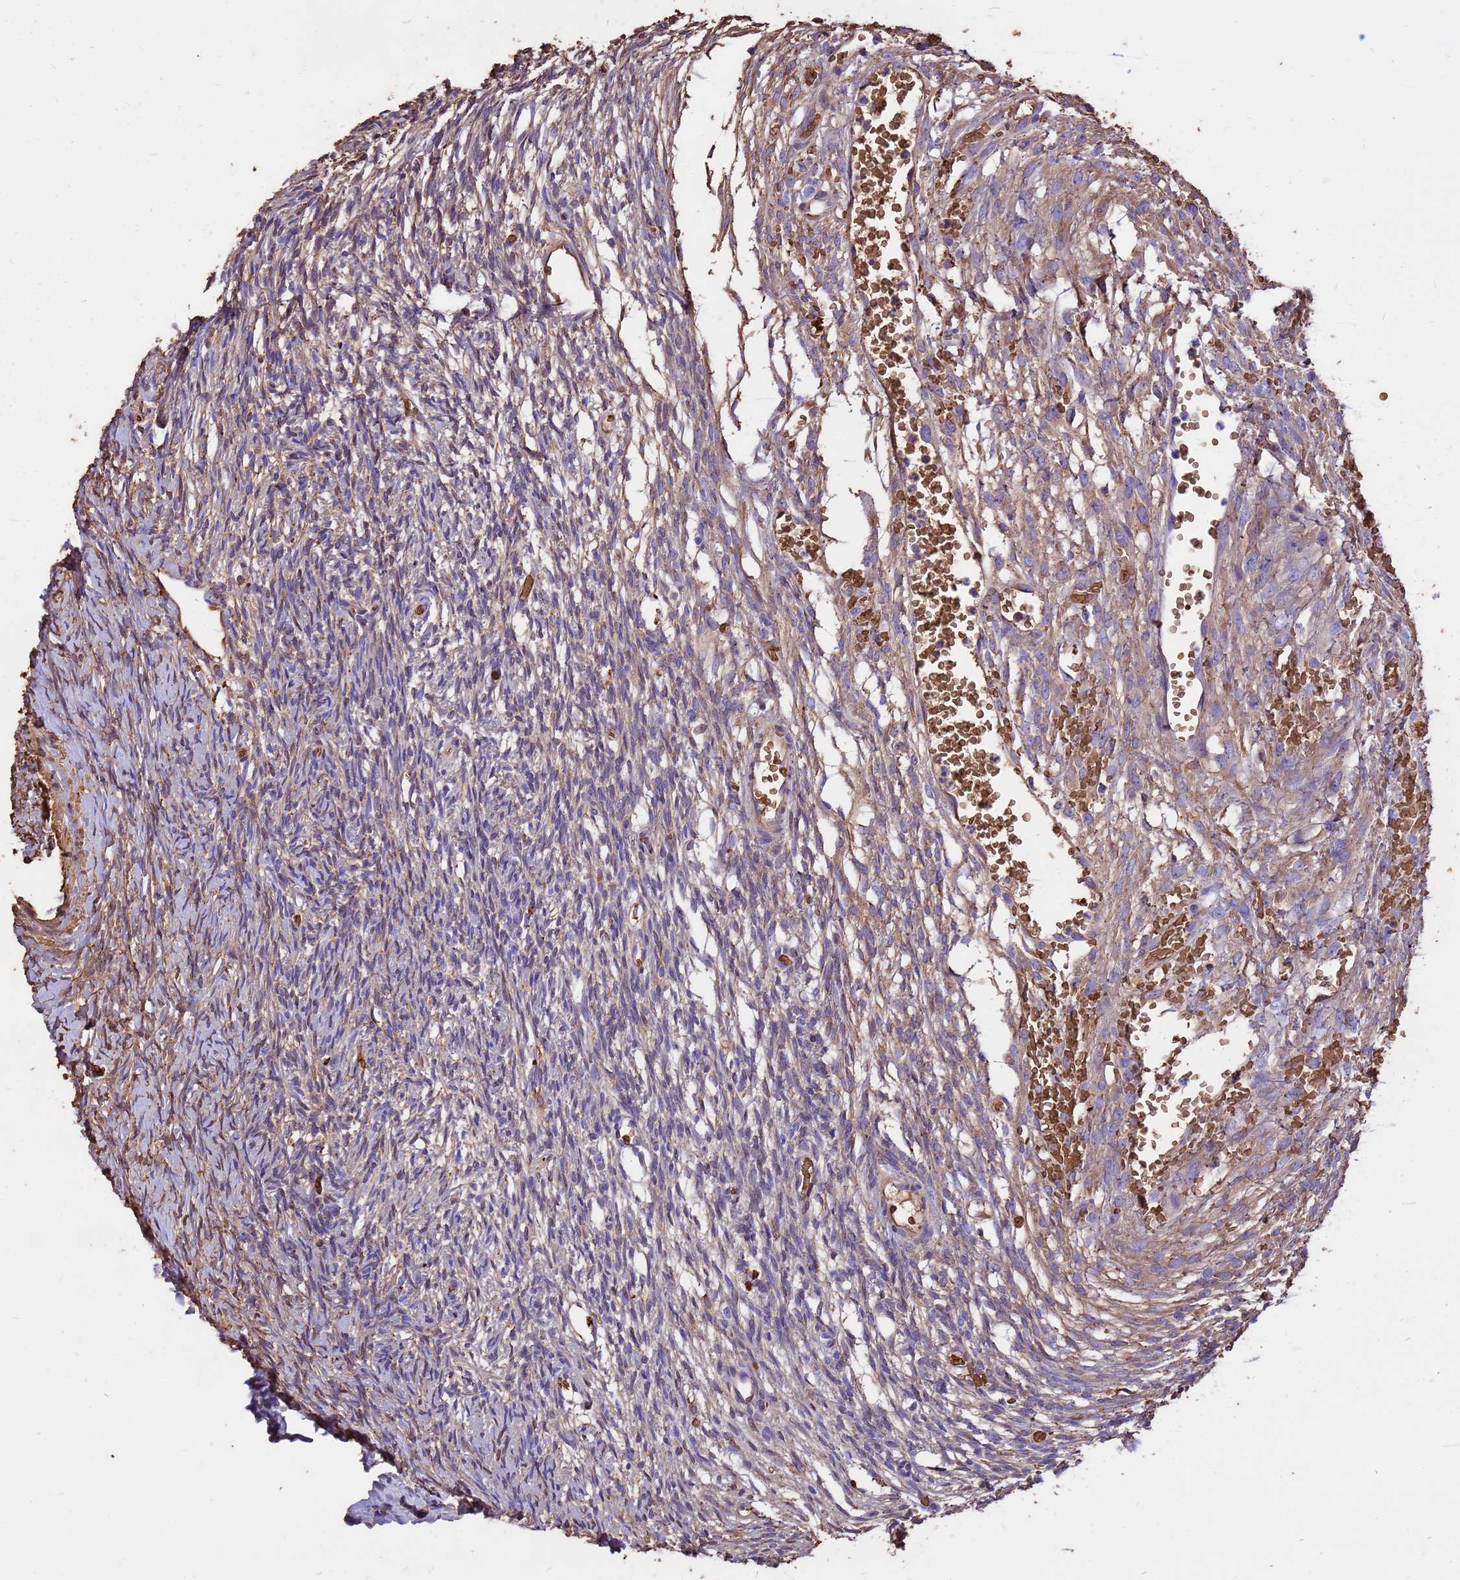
{"staining": {"intensity": "moderate", "quantity": ">75%", "location": "cytoplasmic/membranous"}, "tissue": "ovary", "cell_type": "Follicle cells", "image_type": "normal", "snomed": [{"axis": "morphology", "description": "Normal tissue, NOS"}, {"axis": "topography", "description": "Ovary"}], "caption": "Human ovary stained for a protein (brown) demonstrates moderate cytoplasmic/membranous positive positivity in approximately >75% of follicle cells.", "gene": "HBA1", "patient": {"sex": "female", "age": 39}}